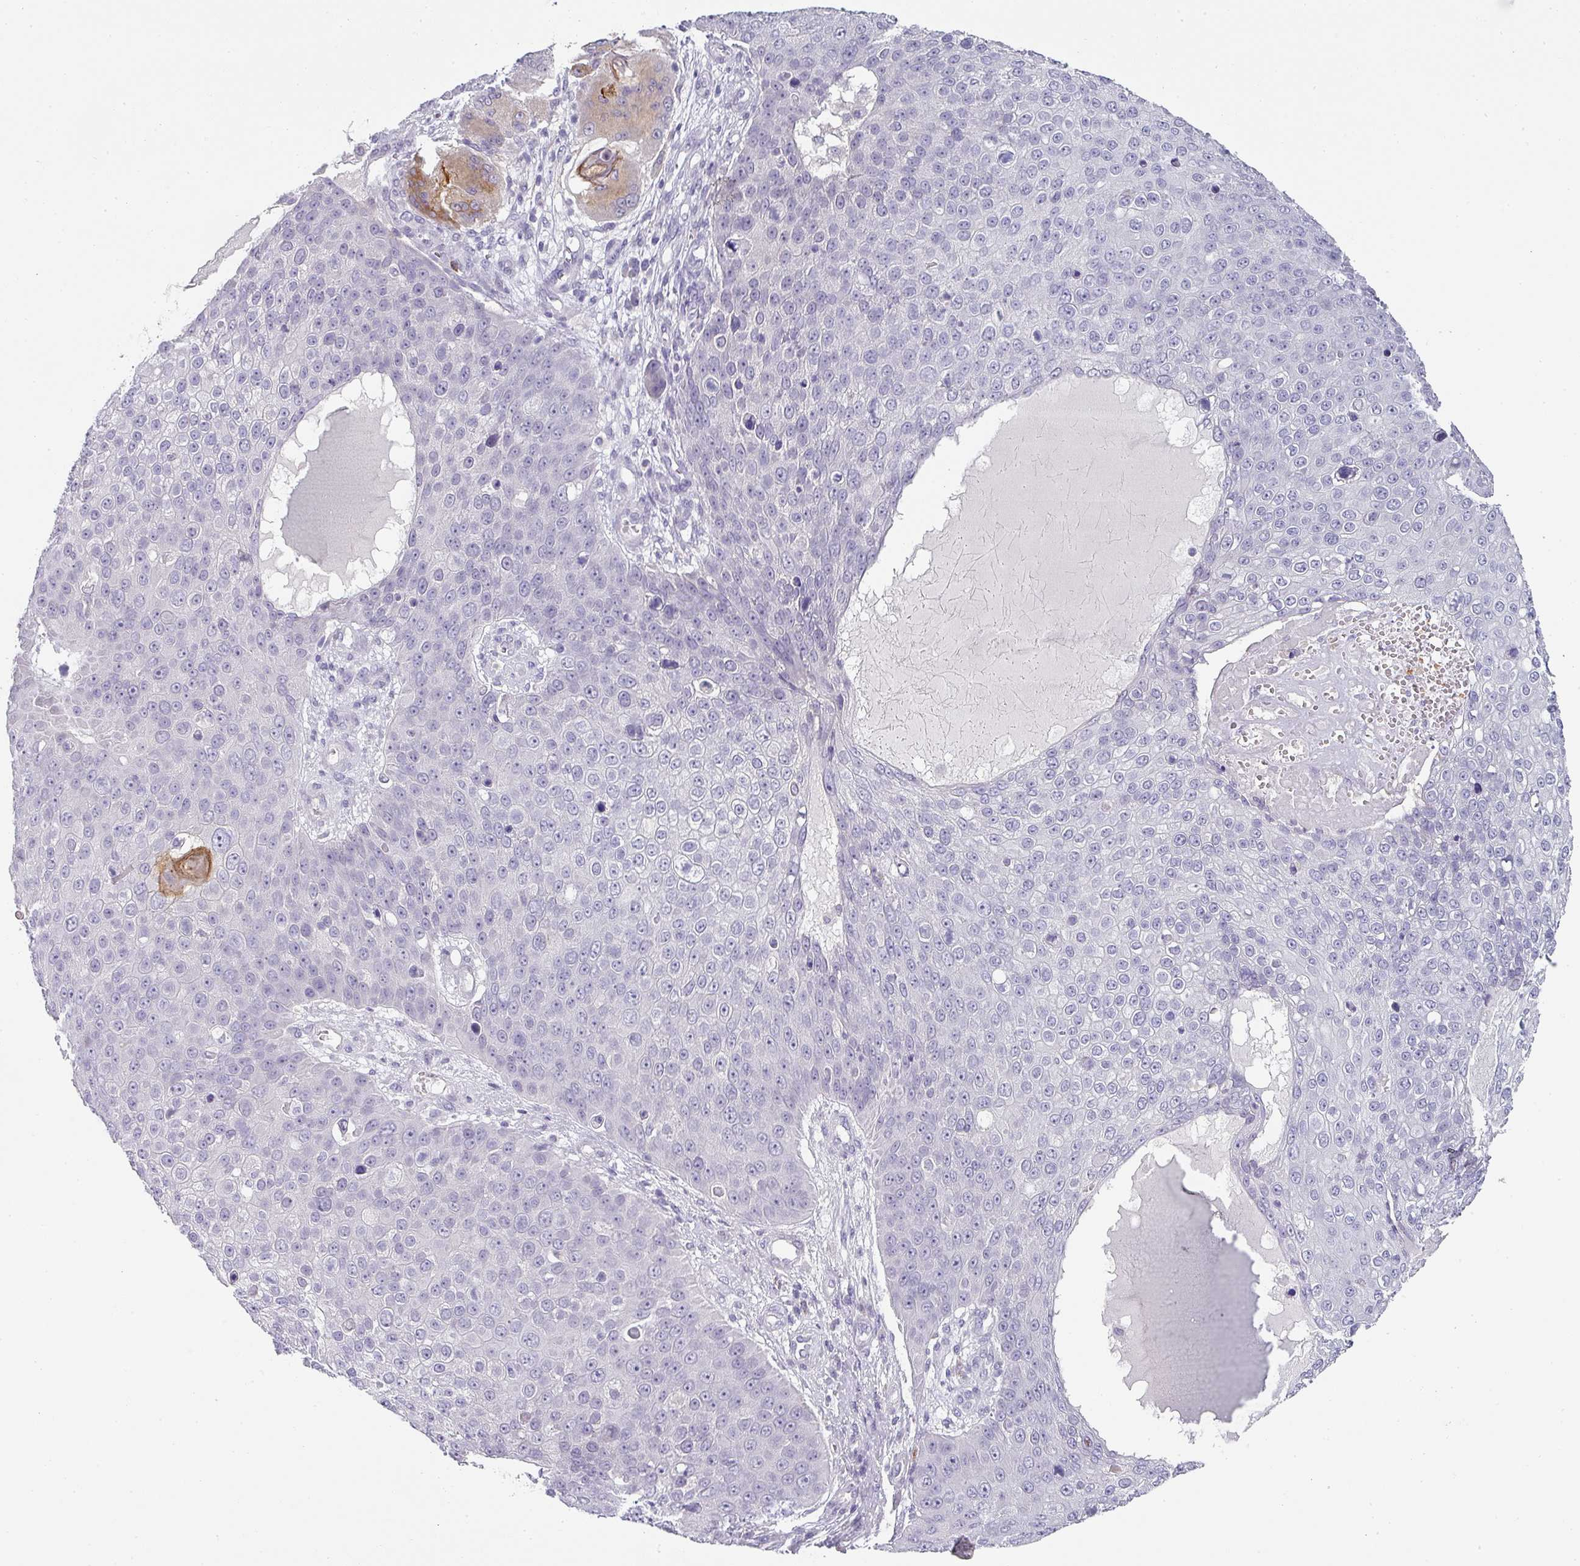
{"staining": {"intensity": "negative", "quantity": "none", "location": "none"}, "tissue": "skin cancer", "cell_type": "Tumor cells", "image_type": "cancer", "snomed": [{"axis": "morphology", "description": "Squamous cell carcinoma, NOS"}, {"axis": "topography", "description": "Skin"}], "caption": "IHC photomicrograph of human skin squamous cell carcinoma stained for a protein (brown), which reveals no staining in tumor cells.", "gene": "BTLA", "patient": {"sex": "male", "age": 71}}